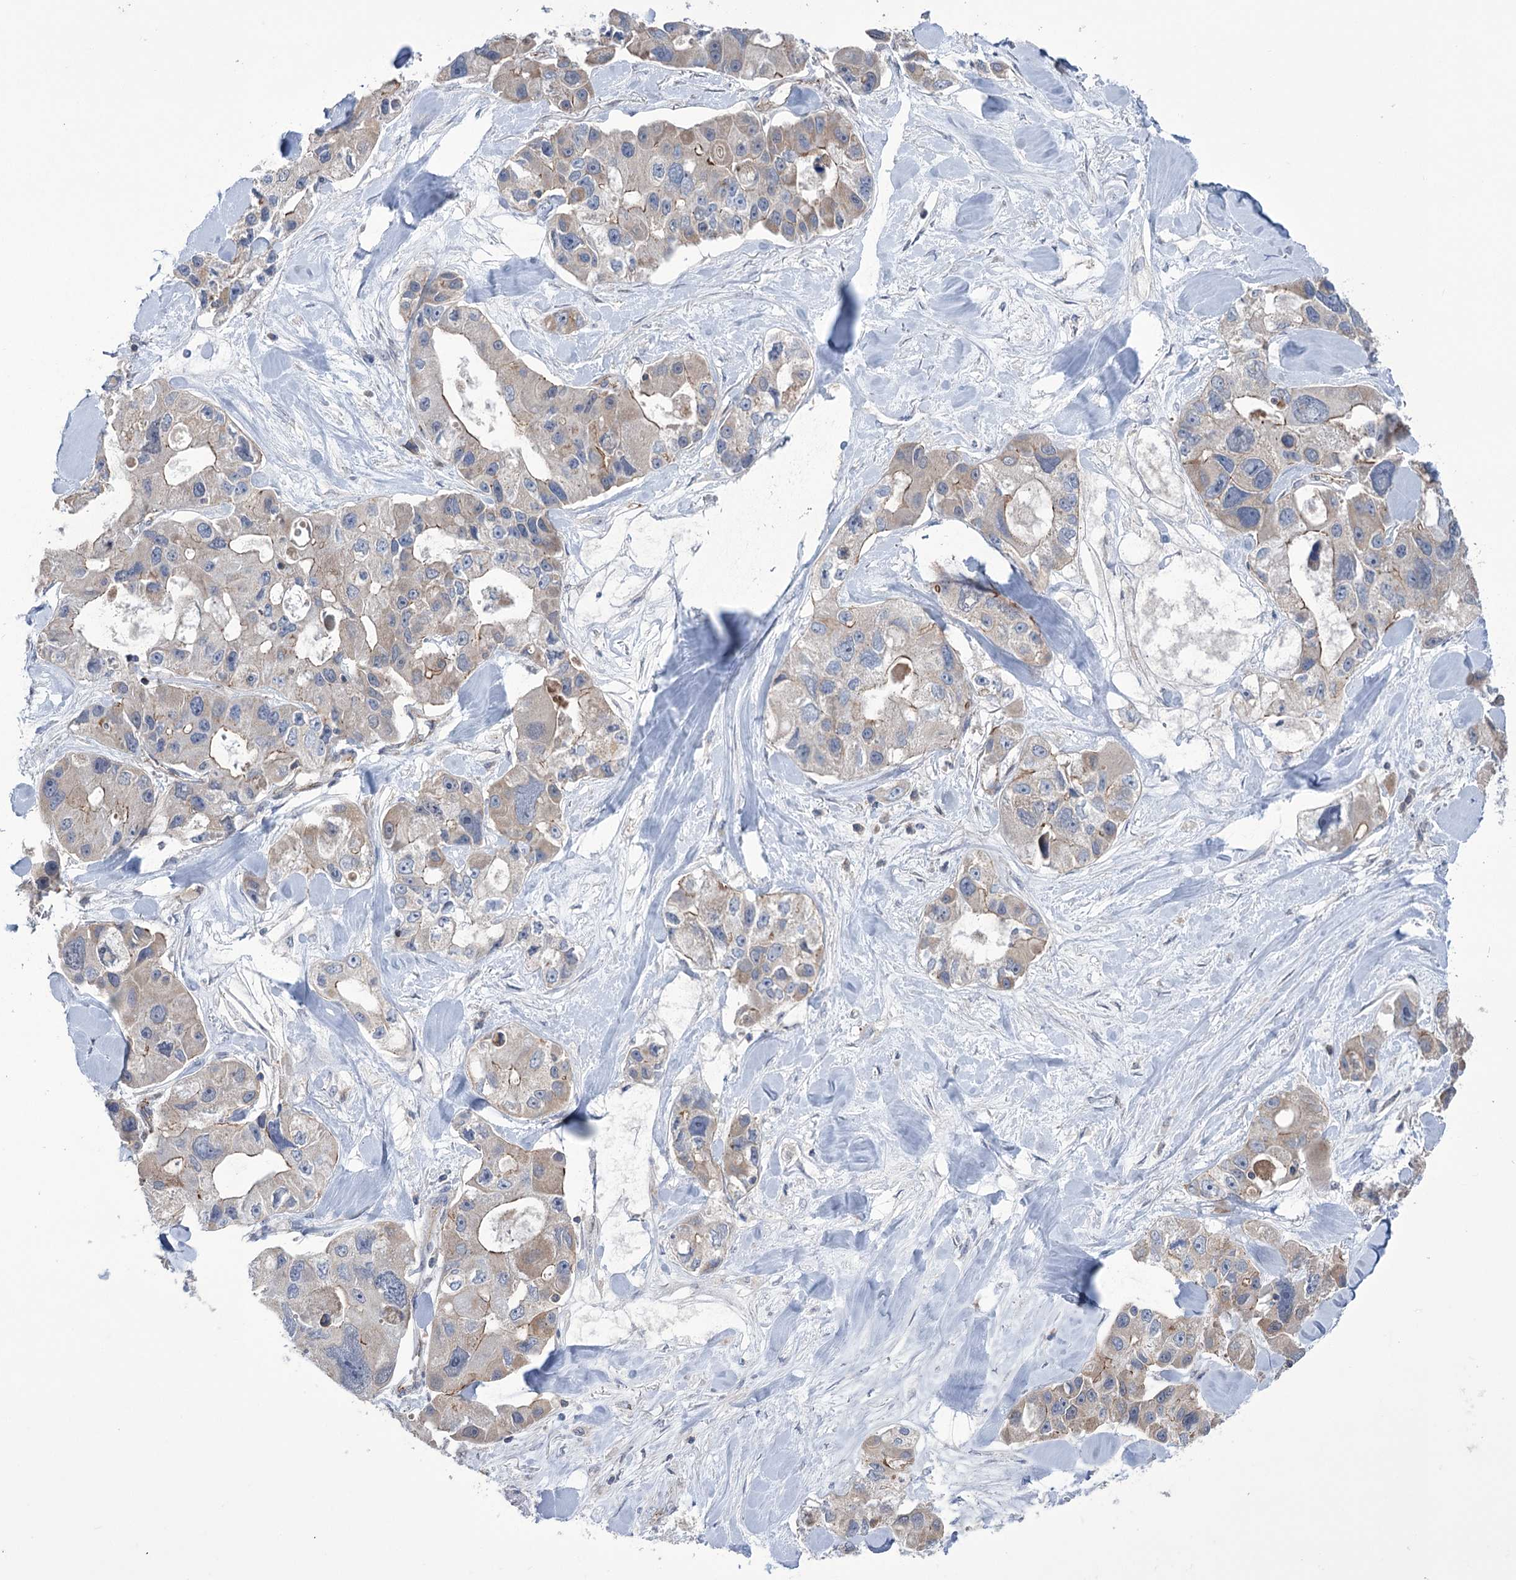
{"staining": {"intensity": "weak", "quantity": "<25%", "location": "cytoplasmic/membranous"}, "tissue": "lung cancer", "cell_type": "Tumor cells", "image_type": "cancer", "snomed": [{"axis": "morphology", "description": "Adenocarcinoma, NOS"}, {"axis": "topography", "description": "Lung"}], "caption": "A histopathology image of lung cancer stained for a protein shows no brown staining in tumor cells.", "gene": "TRIM71", "patient": {"sex": "female", "age": 54}}